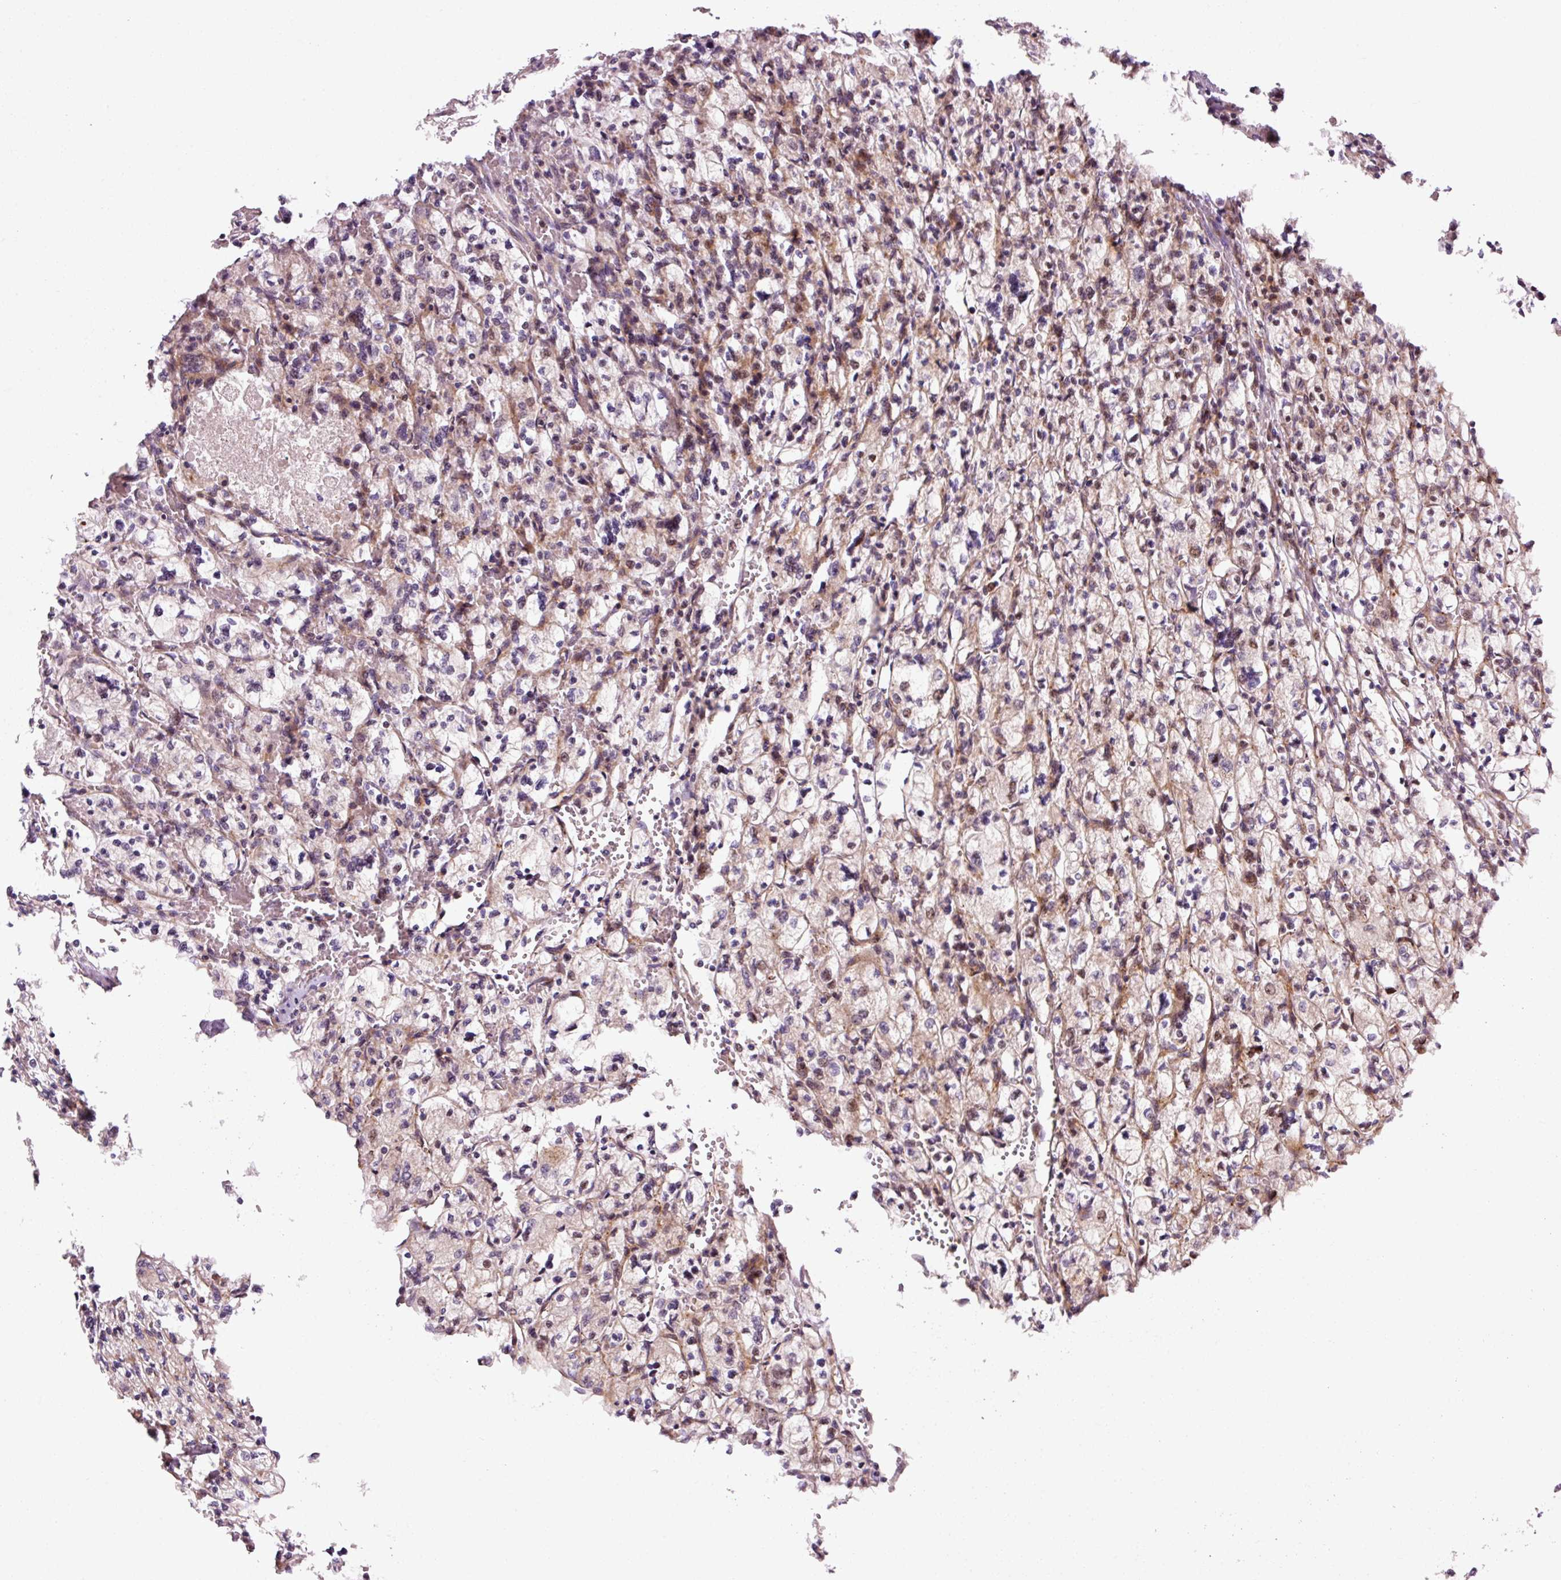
{"staining": {"intensity": "weak", "quantity": ">75%", "location": "cytoplasmic/membranous"}, "tissue": "renal cancer", "cell_type": "Tumor cells", "image_type": "cancer", "snomed": [{"axis": "morphology", "description": "Adenocarcinoma, NOS"}, {"axis": "topography", "description": "Kidney"}], "caption": "Human adenocarcinoma (renal) stained with a brown dye exhibits weak cytoplasmic/membranous positive expression in about >75% of tumor cells.", "gene": "ANKRD20A1", "patient": {"sex": "female", "age": 83}}